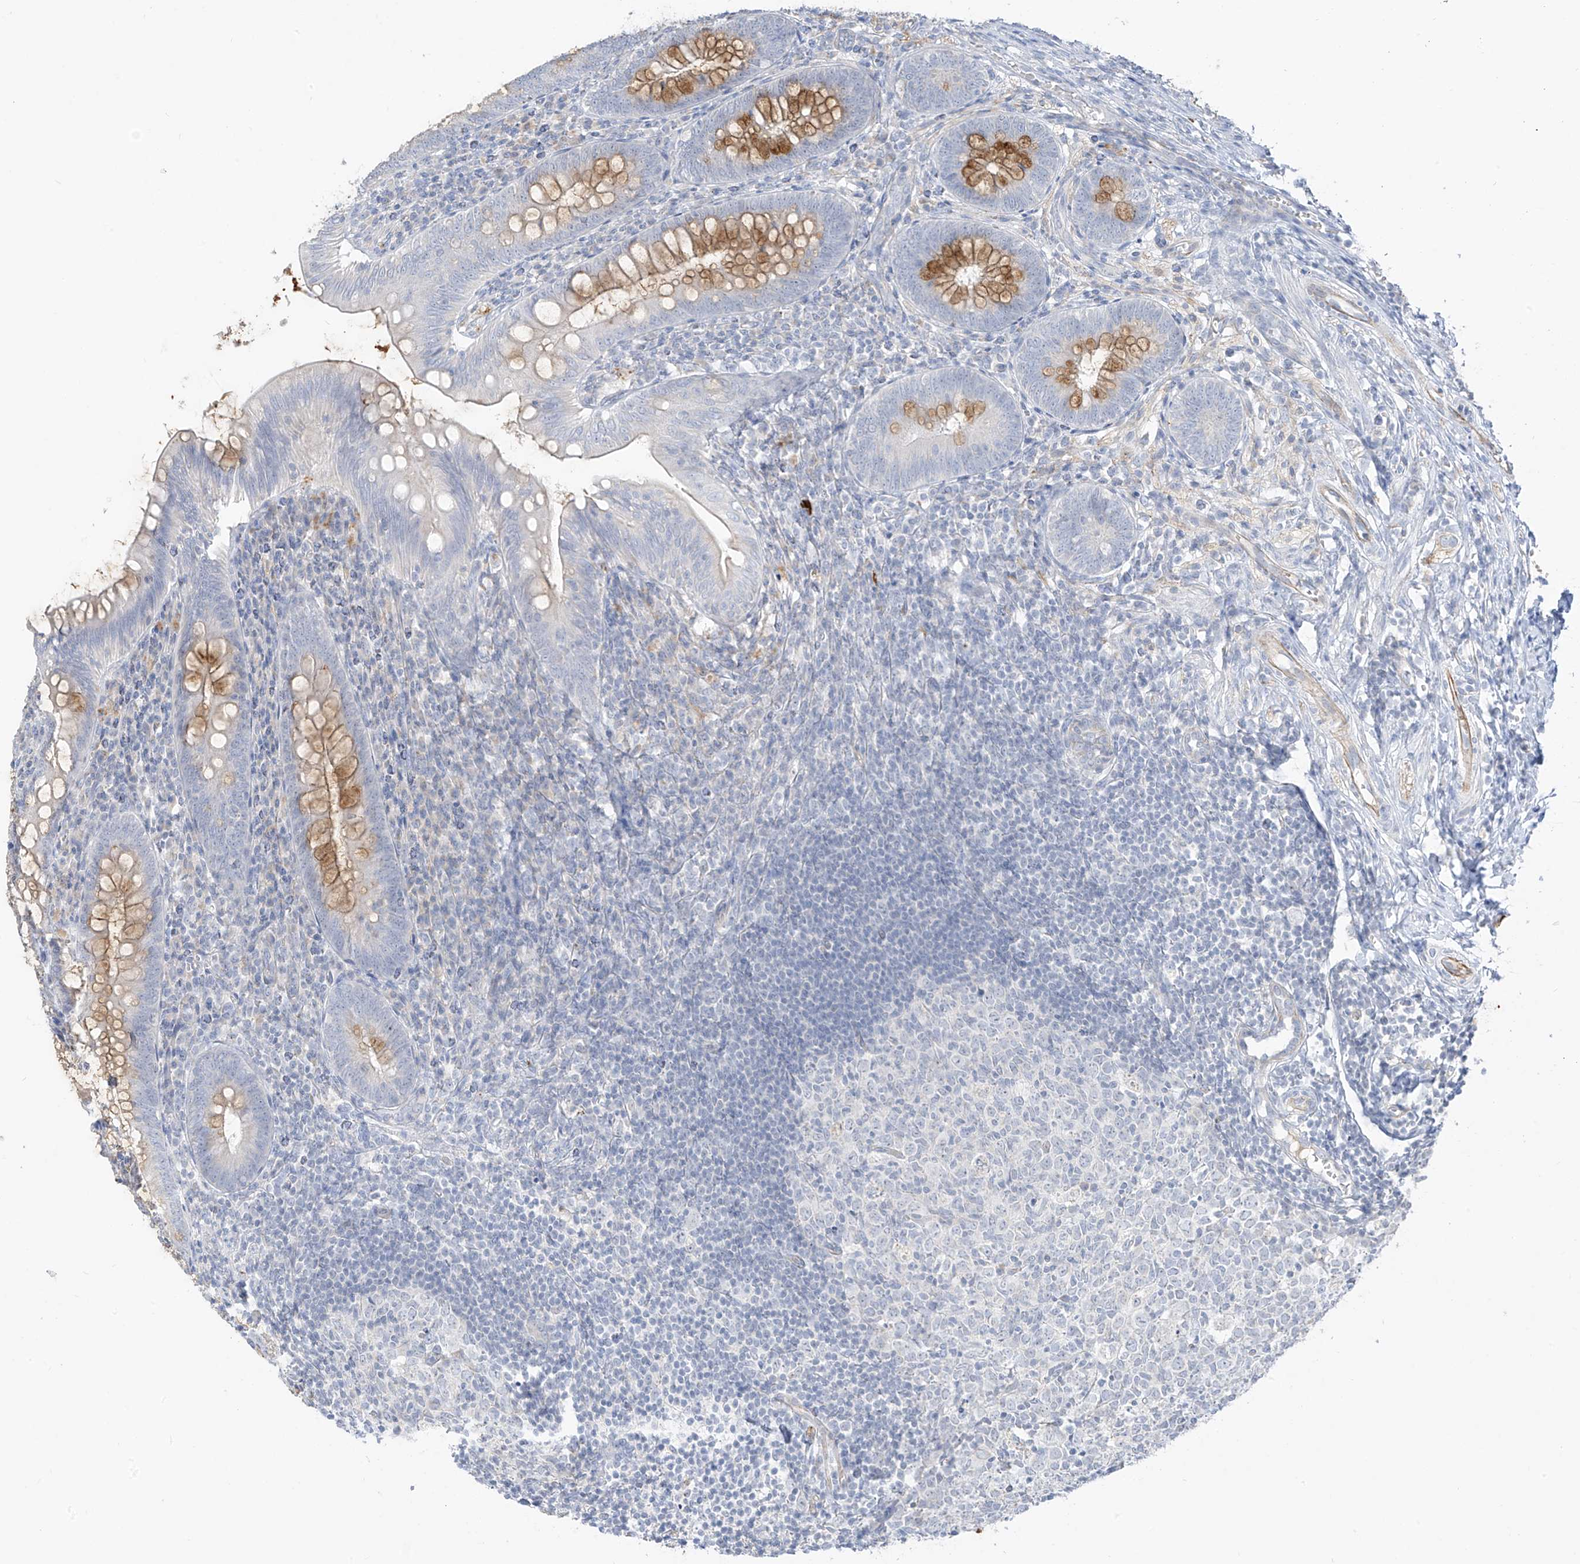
{"staining": {"intensity": "moderate", "quantity": "25%-75%", "location": "cytoplasmic/membranous"}, "tissue": "appendix", "cell_type": "Glandular cells", "image_type": "normal", "snomed": [{"axis": "morphology", "description": "Normal tissue, NOS"}, {"axis": "topography", "description": "Appendix"}], "caption": "High-magnification brightfield microscopy of normal appendix stained with DAB (3,3'-diaminobenzidine) (brown) and counterstained with hematoxylin (blue). glandular cells exhibit moderate cytoplasmic/membranous staining is identified in approximately25%-75% of cells. (DAB IHC with brightfield microscopy, high magnification).", "gene": "C2orf42", "patient": {"sex": "male", "age": 14}}